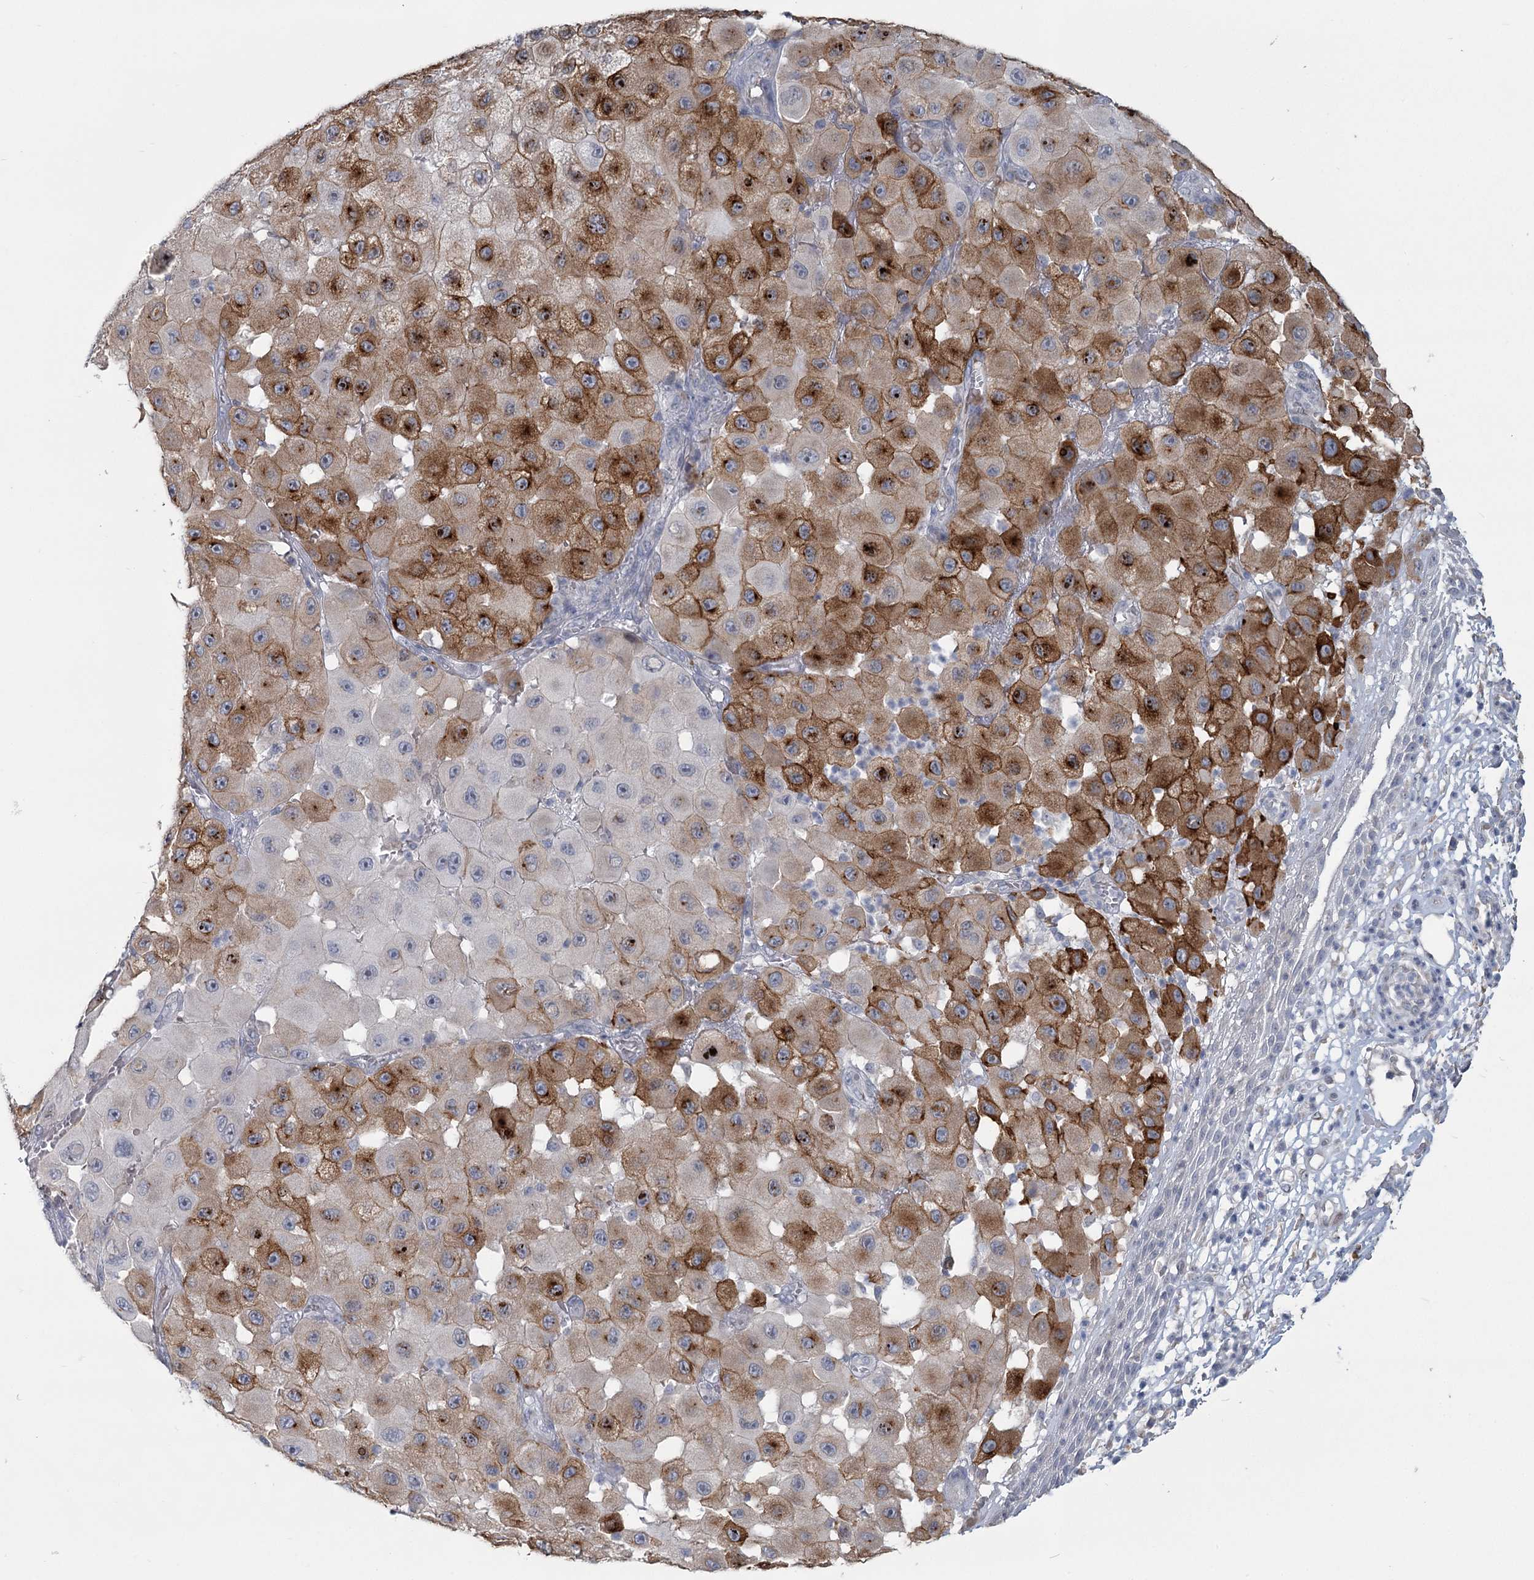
{"staining": {"intensity": "moderate", "quantity": "25%-75%", "location": "cytoplasmic/membranous"}, "tissue": "melanoma", "cell_type": "Tumor cells", "image_type": "cancer", "snomed": [{"axis": "morphology", "description": "Malignant melanoma, NOS"}, {"axis": "topography", "description": "Skin"}], "caption": "The micrograph demonstrates a brown stain indicating the presence of a protein in the cytoplasmic/membranous of tumor cells in melanoma. Ihc stains the protein in brown and the nuclei are stained blue.", "gene": "SLC9A3", "patient": {"sex": "female", "age": 81}}